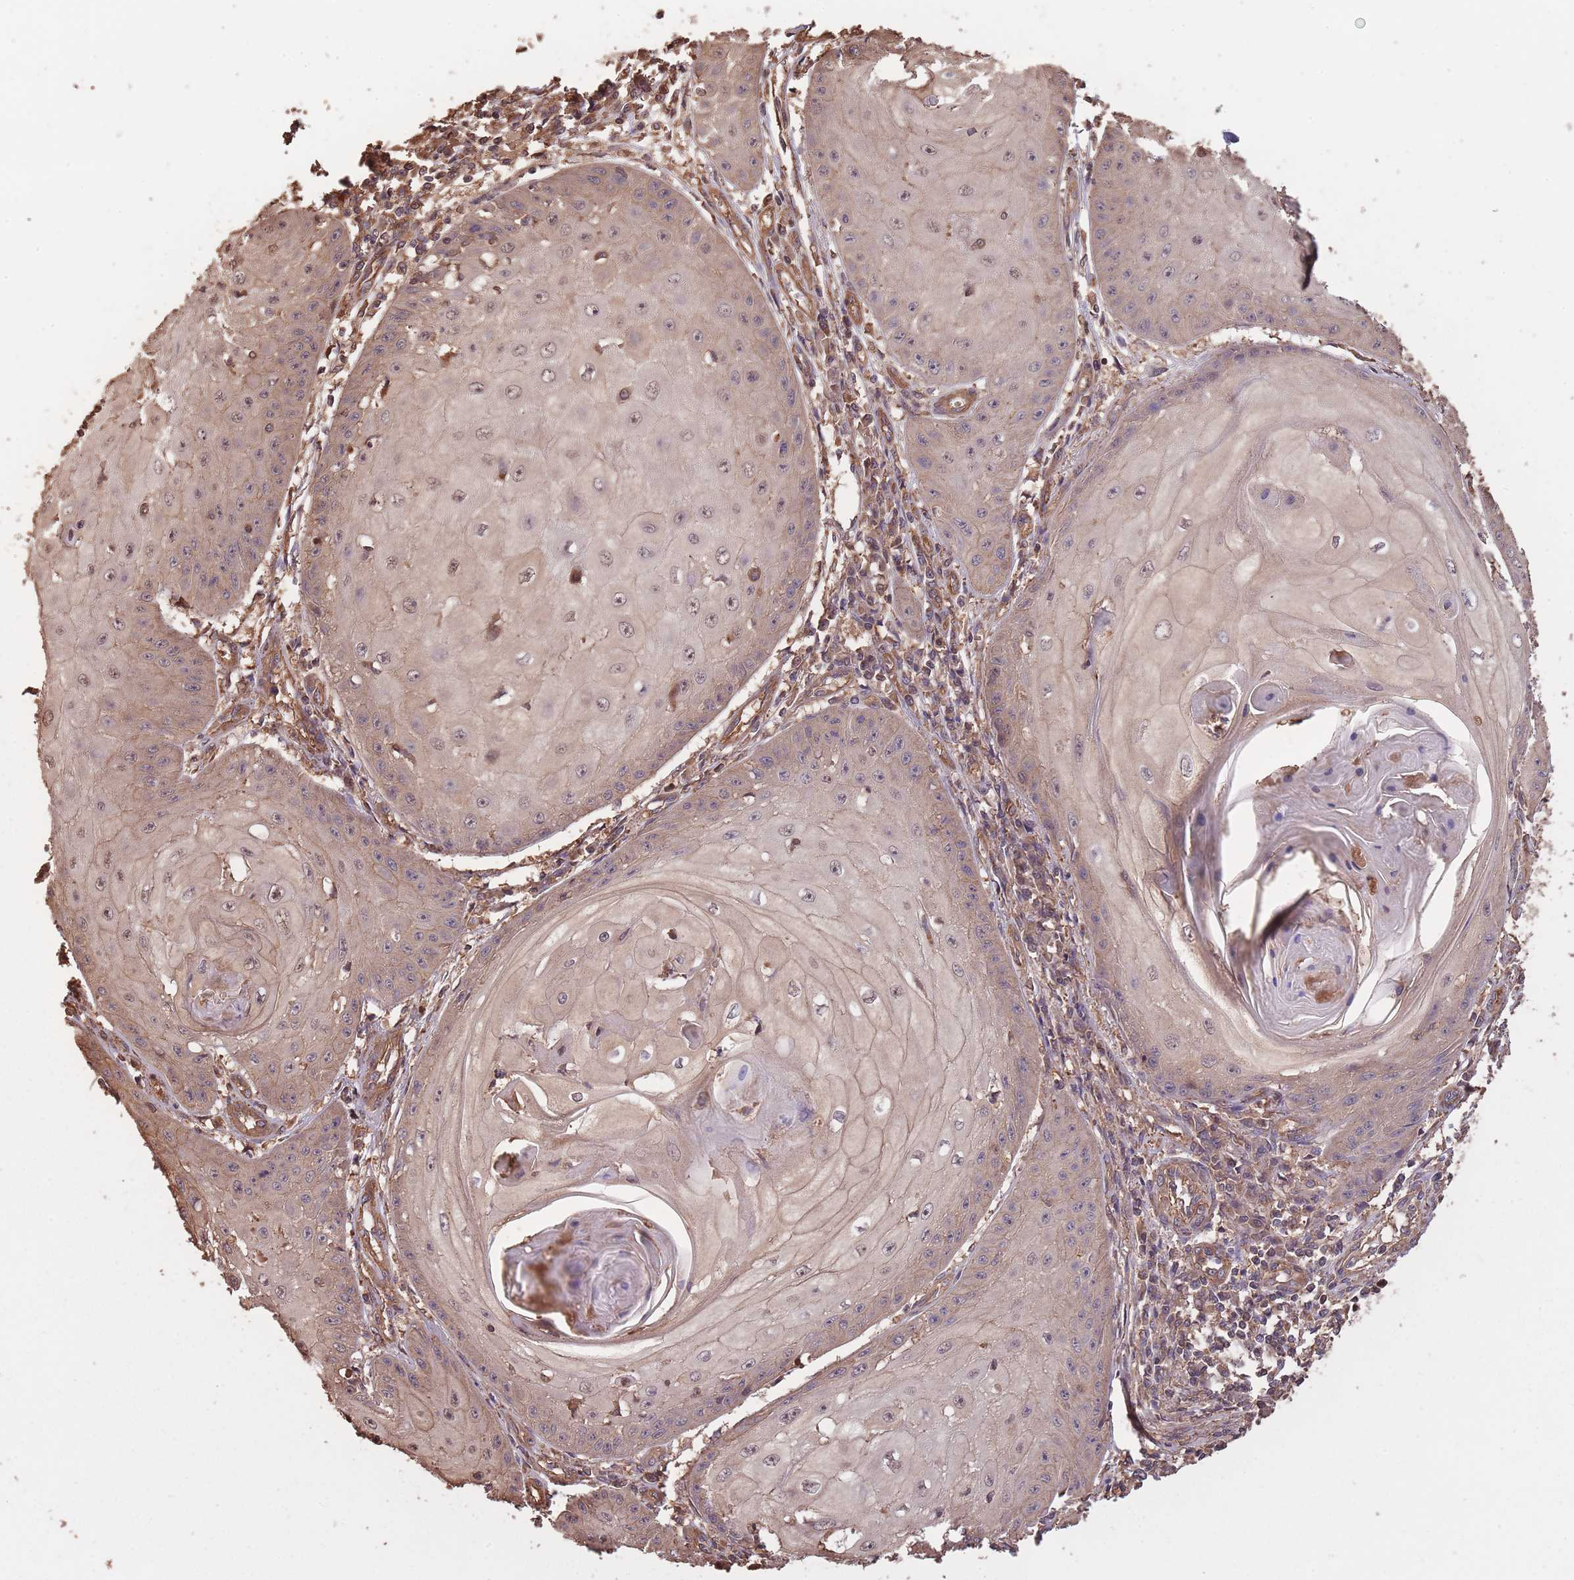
{"staining": {"intensity": "weak", "quantity": ">75%", "location": "cytoplasmic/membranous,nuclear"}, "tissue": "skin cancer", "cell_type": "Tumor cells", "image_type": "cancer", "snomed": [{"axis": "morphology", "description": "Squamous cell carcinoma, NOS"}, {"axis": "topography", "description": "Skin"}], "caption": "Skin cancer tissue demonstrates weak cytoplasmic/membranous and nuclear staining in about >75% of tumor cells, visualized by immunohistochemistry.", "gene": "ARMH3", "patient": {"sex": "male", "age": 70}}